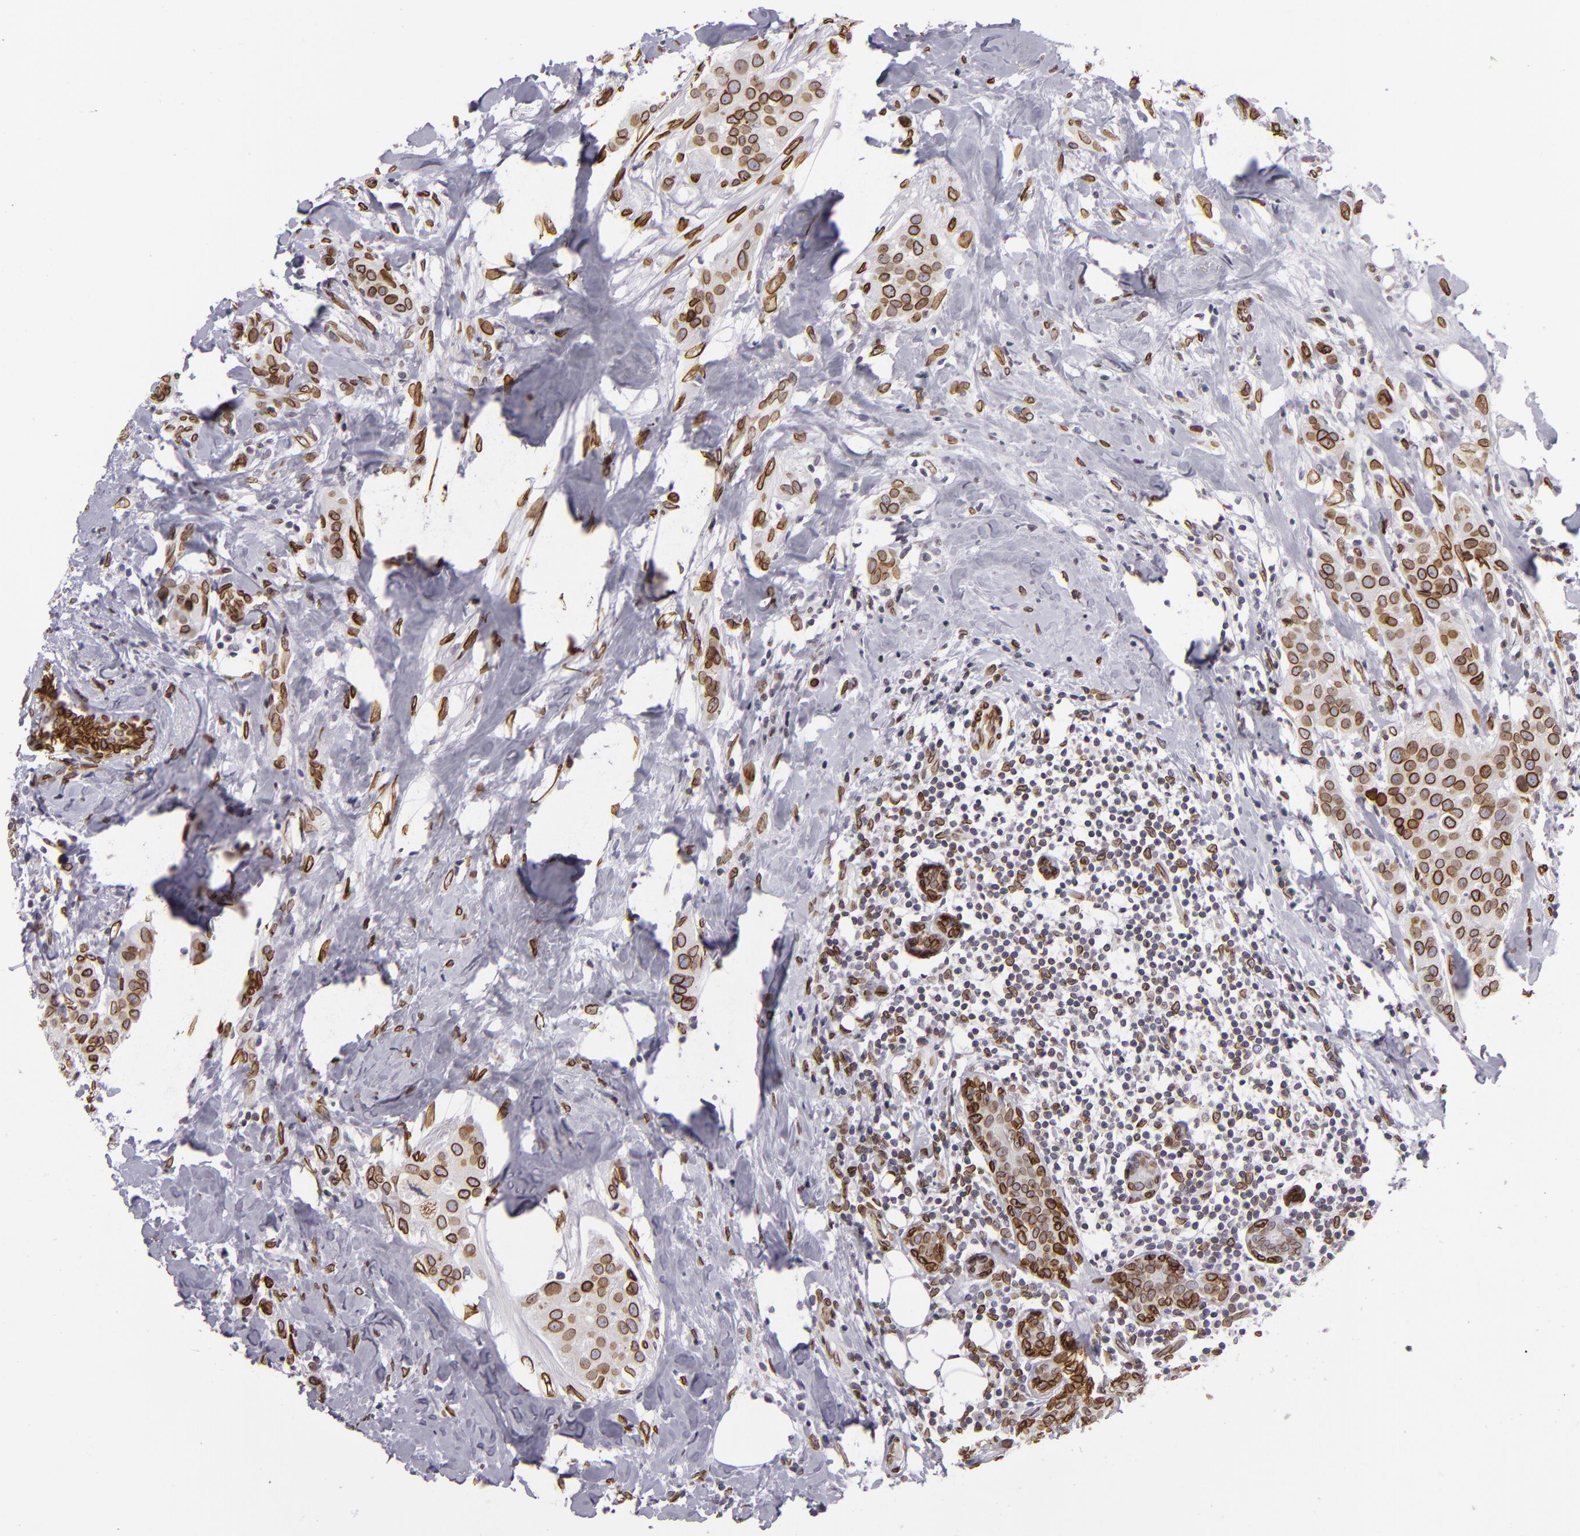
{"staining": {"intensity": "strong", "quantity": ">75%", "location": "nuclear"}, "tissue": "breast cancer", "cell_type": "Tumor cells", "image_type": "cancer", "snomed": [{"axis": "morphology", "description": "Duct carcinoma"}, {"axis": "topography", "description": "Breast"}], "caption": "Immunohistochemical staining of human breast cancer (invasive ductal carcinoma) shows strong nuclear protein expression in about >75% of tumor cells.", "gene": "EMD", "patient": {"sex": "female", "age": 45}}